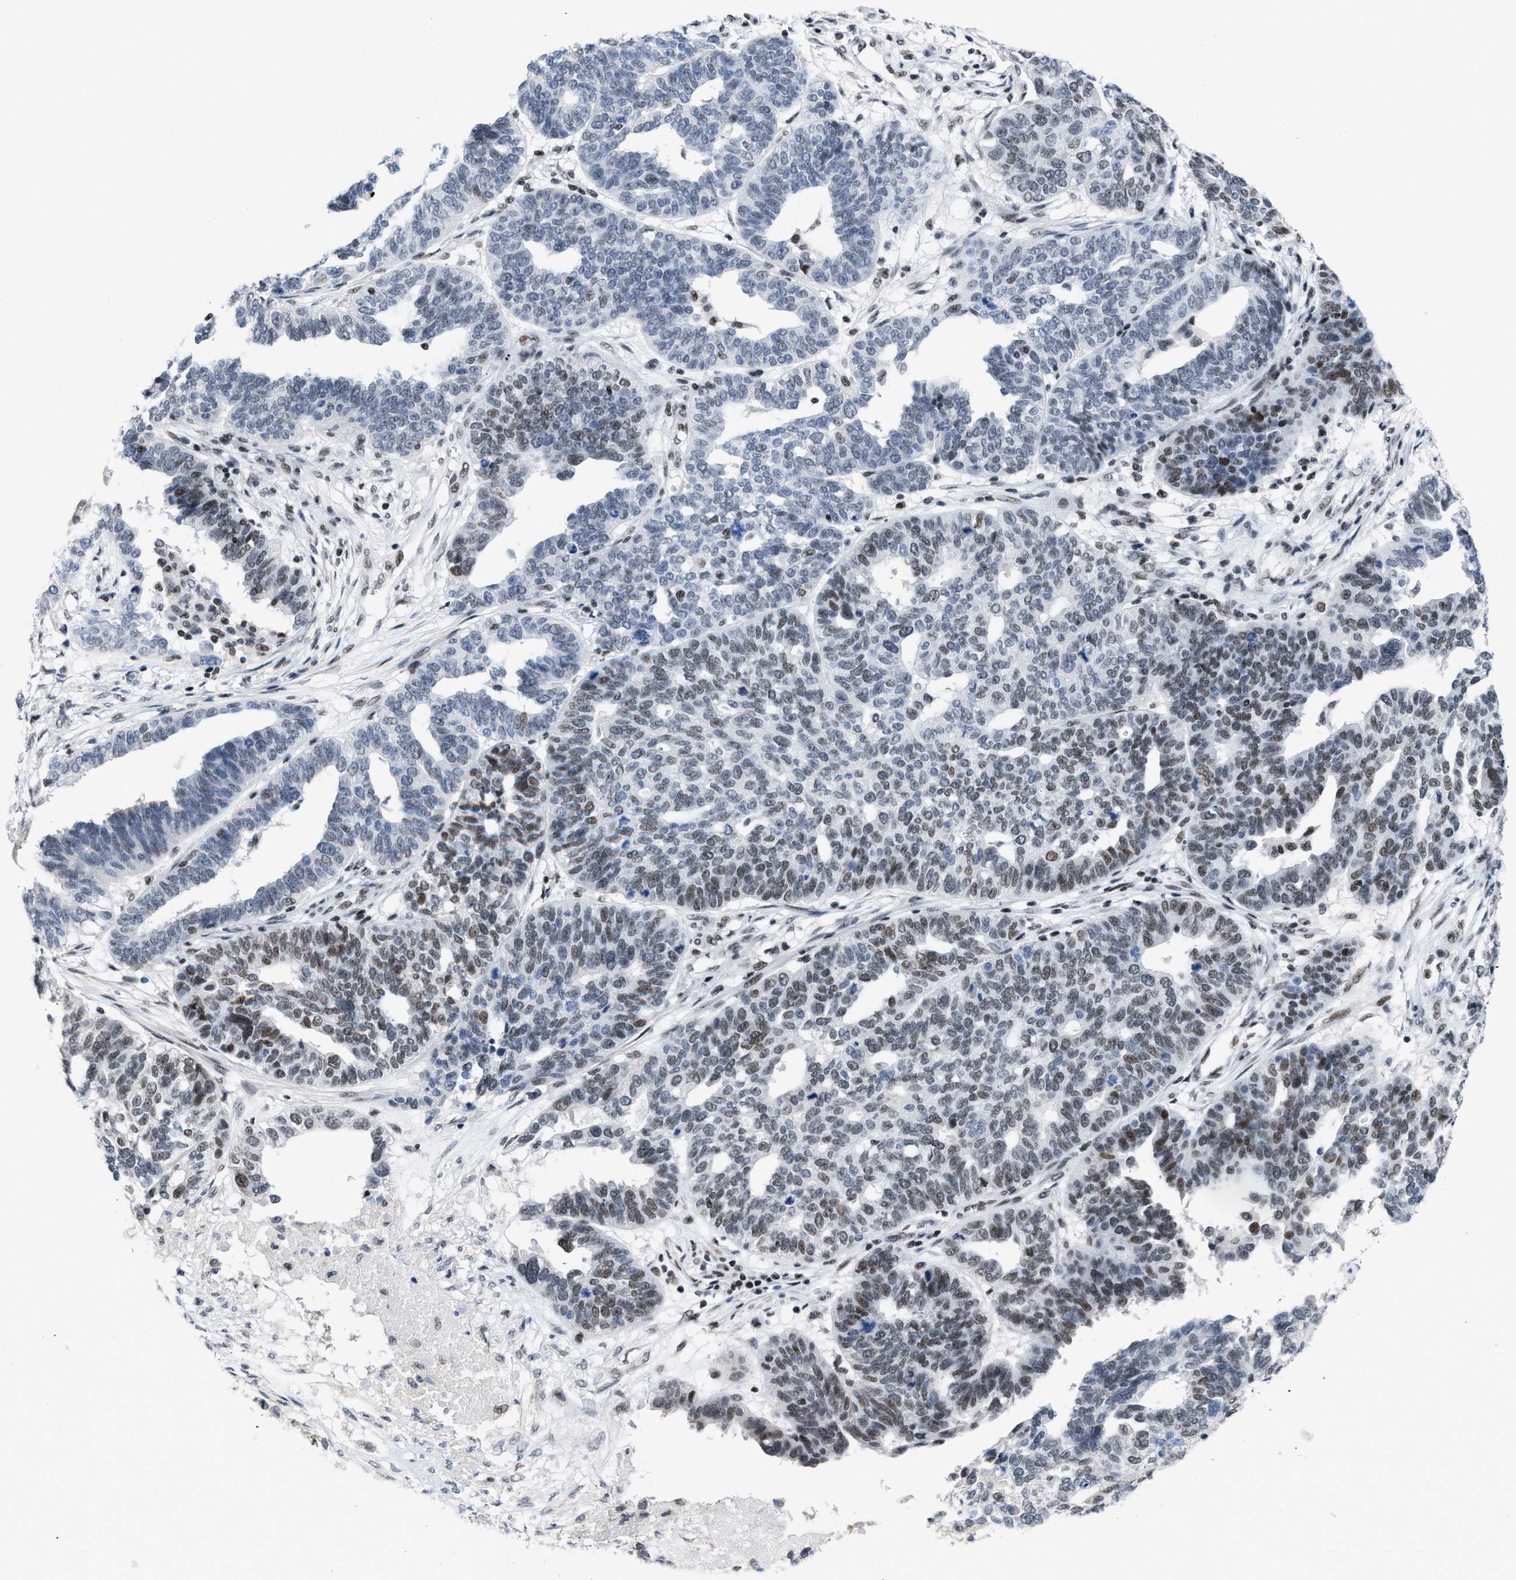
{"staining": {"intensity": "weak", "quantity": "25%-75%", "location": "nuclear"}, "tissue": "ovarian cancer", "cell_type": "Tumor cells", "image_type": "cancer", "snomed": [{"axis": "morphology", "description": "Cystadenocarcinoma, serous, NOS"}, {"axis": "topography", "description": "Ovary"}], "caption": "There is low levels of weak nuclear expression in tumor cells of serous cystadenocarcinoma (ovarian), as demonstrated by immunohistochemical staining (brown color).", "gene": "TERF2IP", "patient": {"sex": "female", "age": 59}}